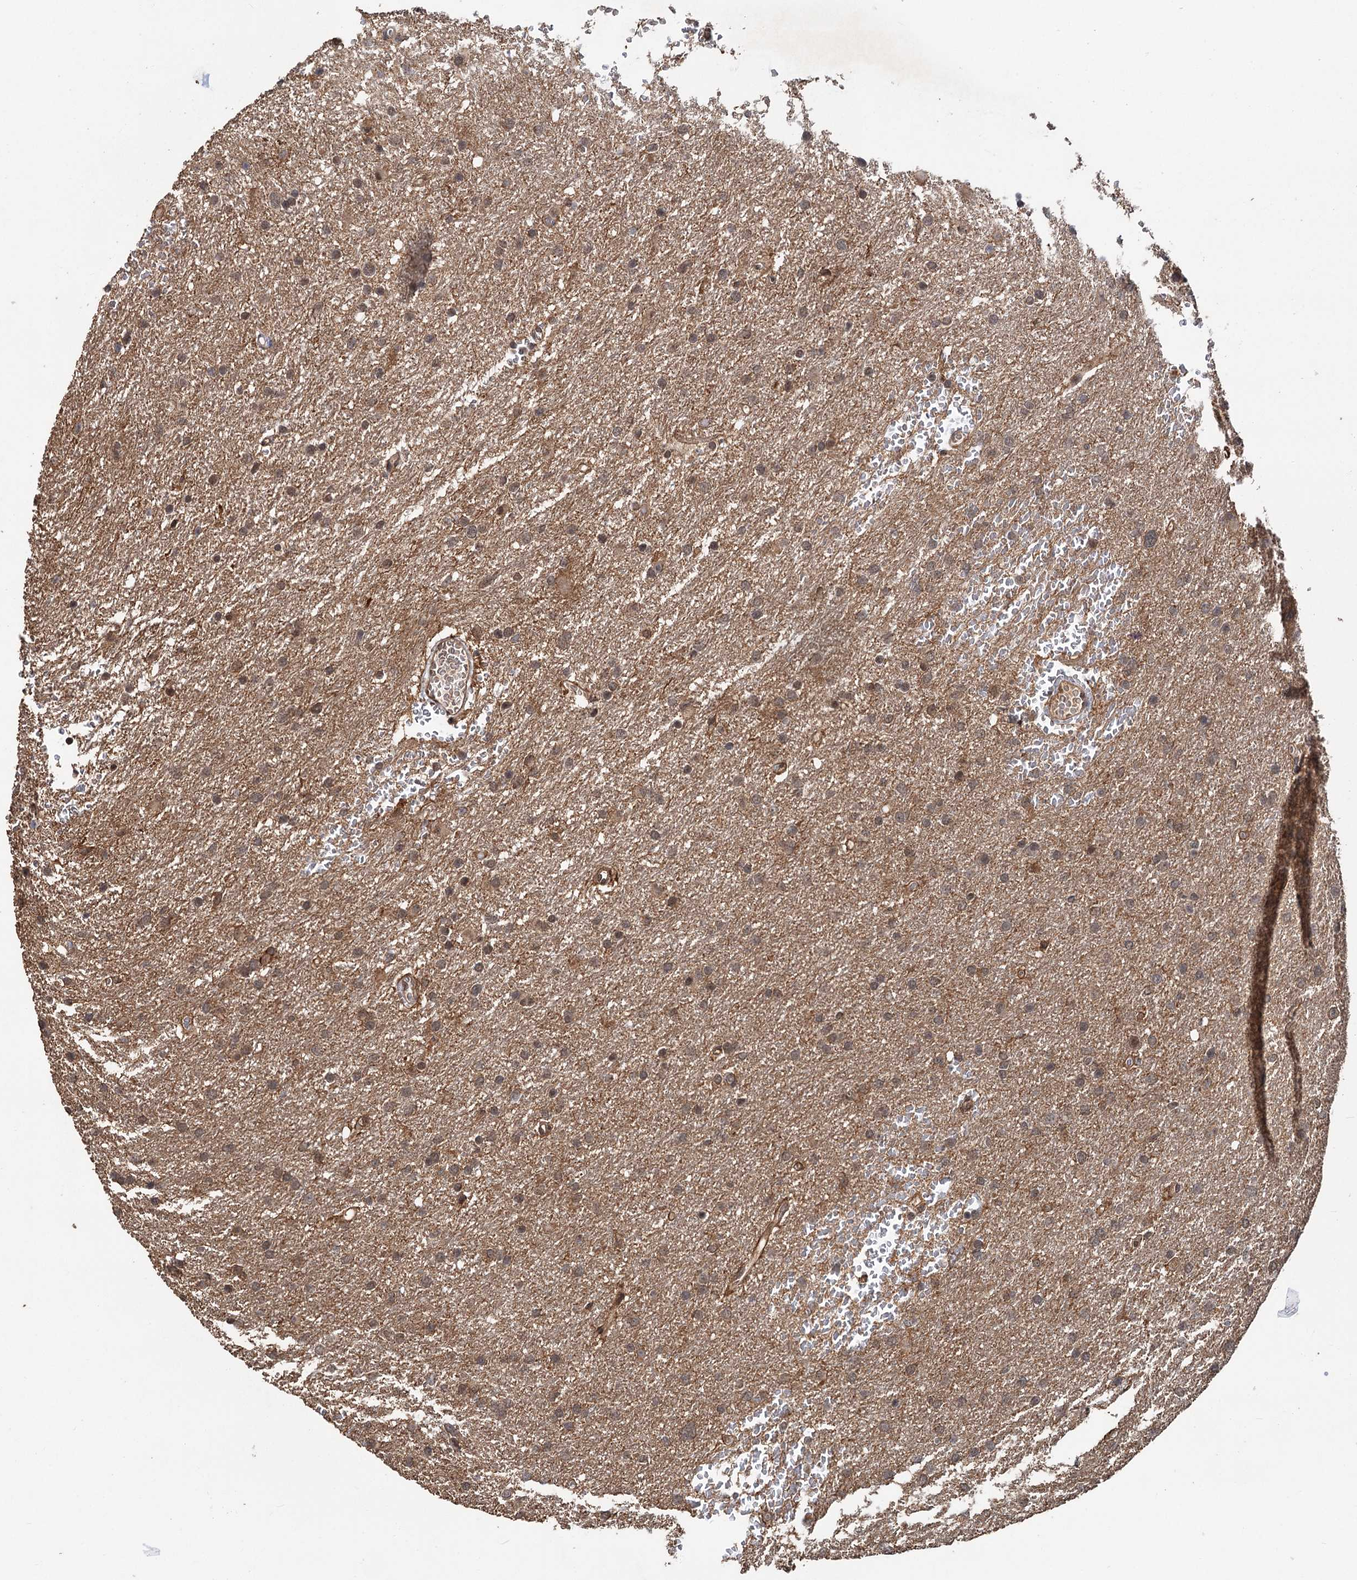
{"staining": {"intensity": "moderate", "quantity": "<25%", "location": "cytoplasmic/membranous"}, "tissue": "glioma", "cell_type": "Tumor cells", "image_type": "cancer", "snomed": [{"axis": "morphology", "description": "Glioma, malignant, High grade"}, {"axis": "topography", "description": "Cerebral cortex"}], "caption": "Immunohistochemical staining of malignant glioma (high-grade) exhibits low levels of moderate cytoplasmic/membranous expression in approximately <25% of tumor cells.", "gene": "KANSL2", "patient": {"sex": "female", "age": 36}}